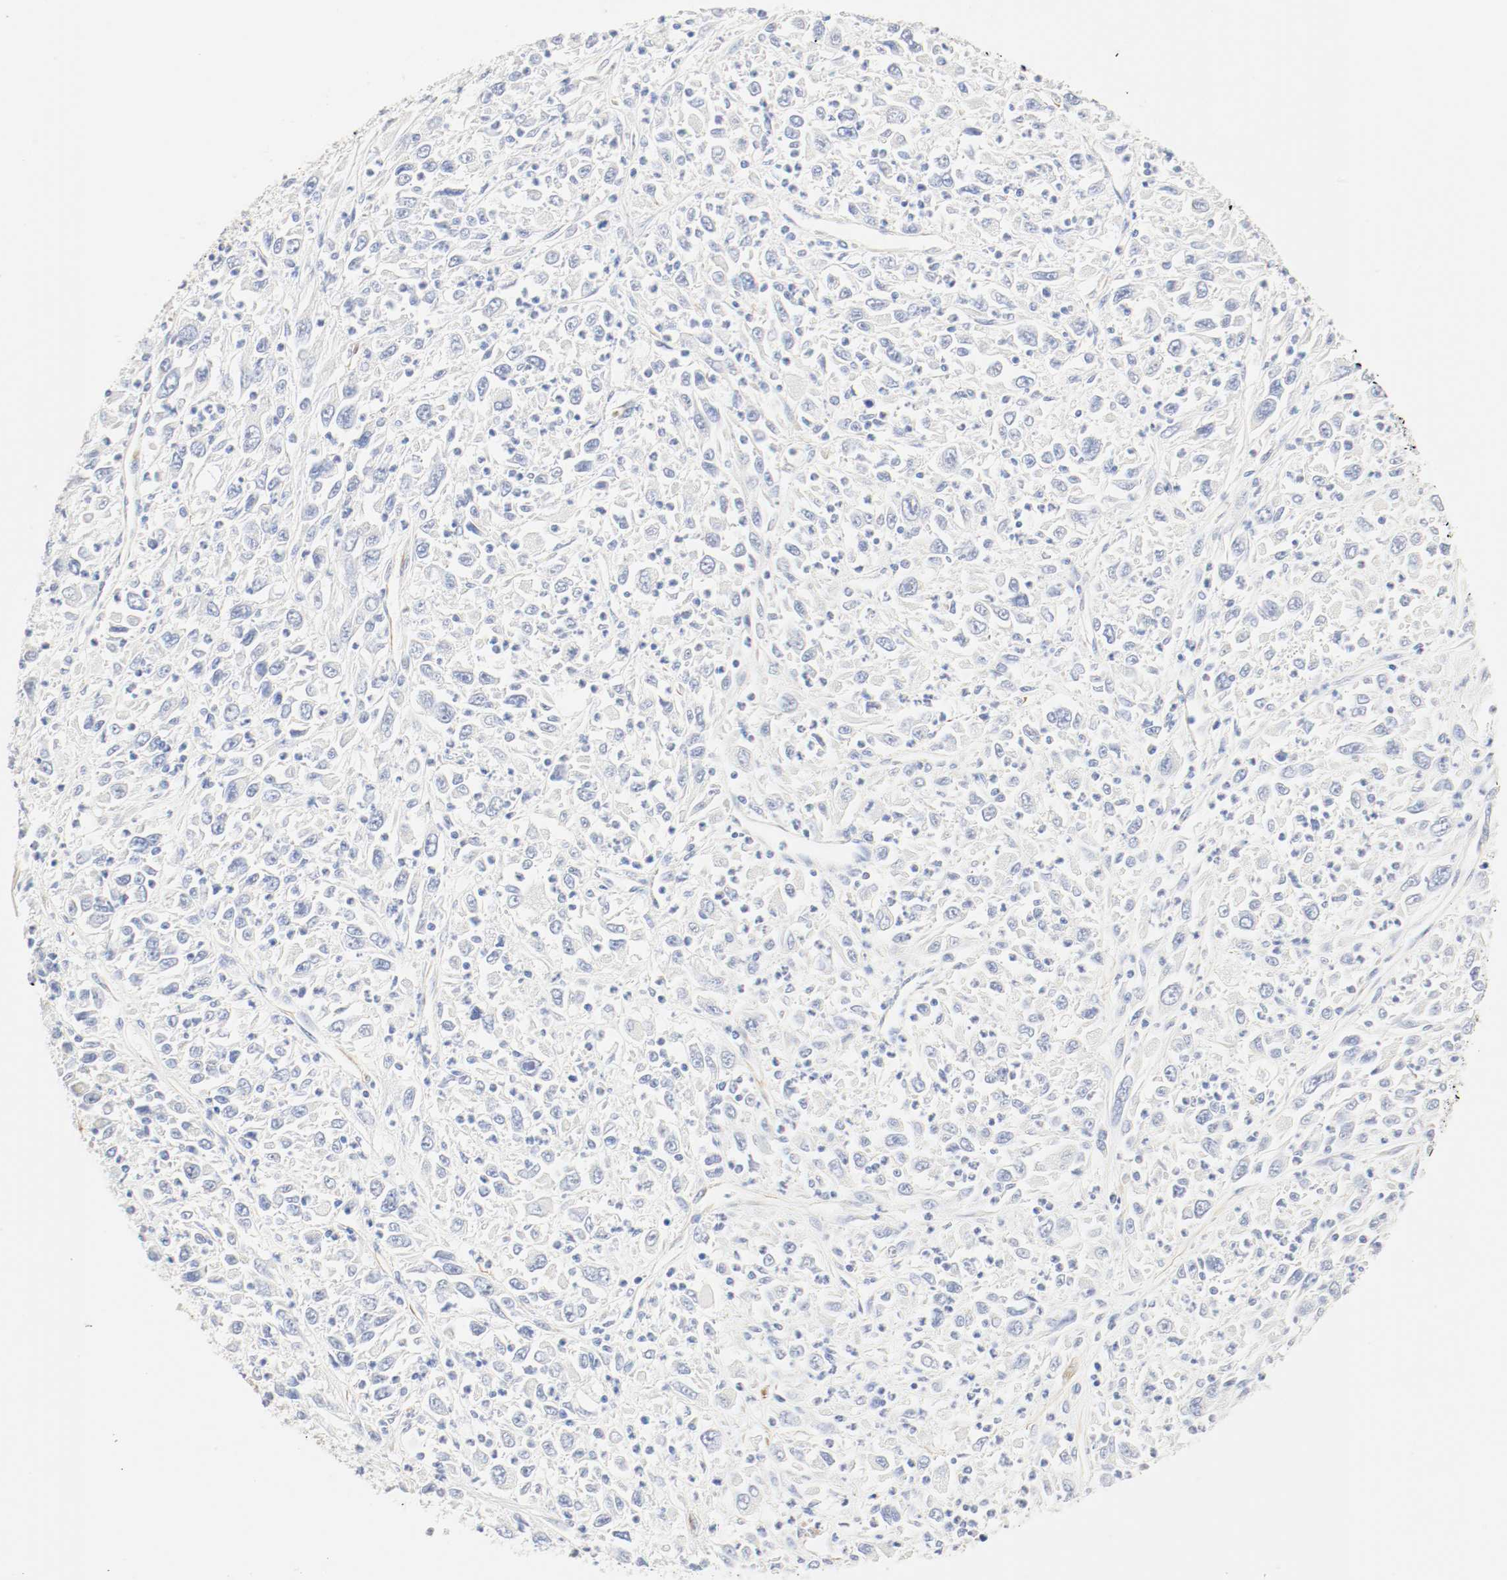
{"staining": {"intensity": "negative", "quantity": "none", "location": "none"}, "tissue": "melanoma", "cell_type": "Tumor cells", "image_type": "cancer", "snomed": [{"axis": "morphology", "description": "Malignant melanoma, Metastatic site"}, {"axis": "topography", "description": "Skin"}], "caption": "This is an immunohistochemistry photomicrograph of human malignant melanoma (metastatic site). There is no positivity in tumor cells.", "gene": "GIT1", "patient": {"sex": "female", "age": 56}}